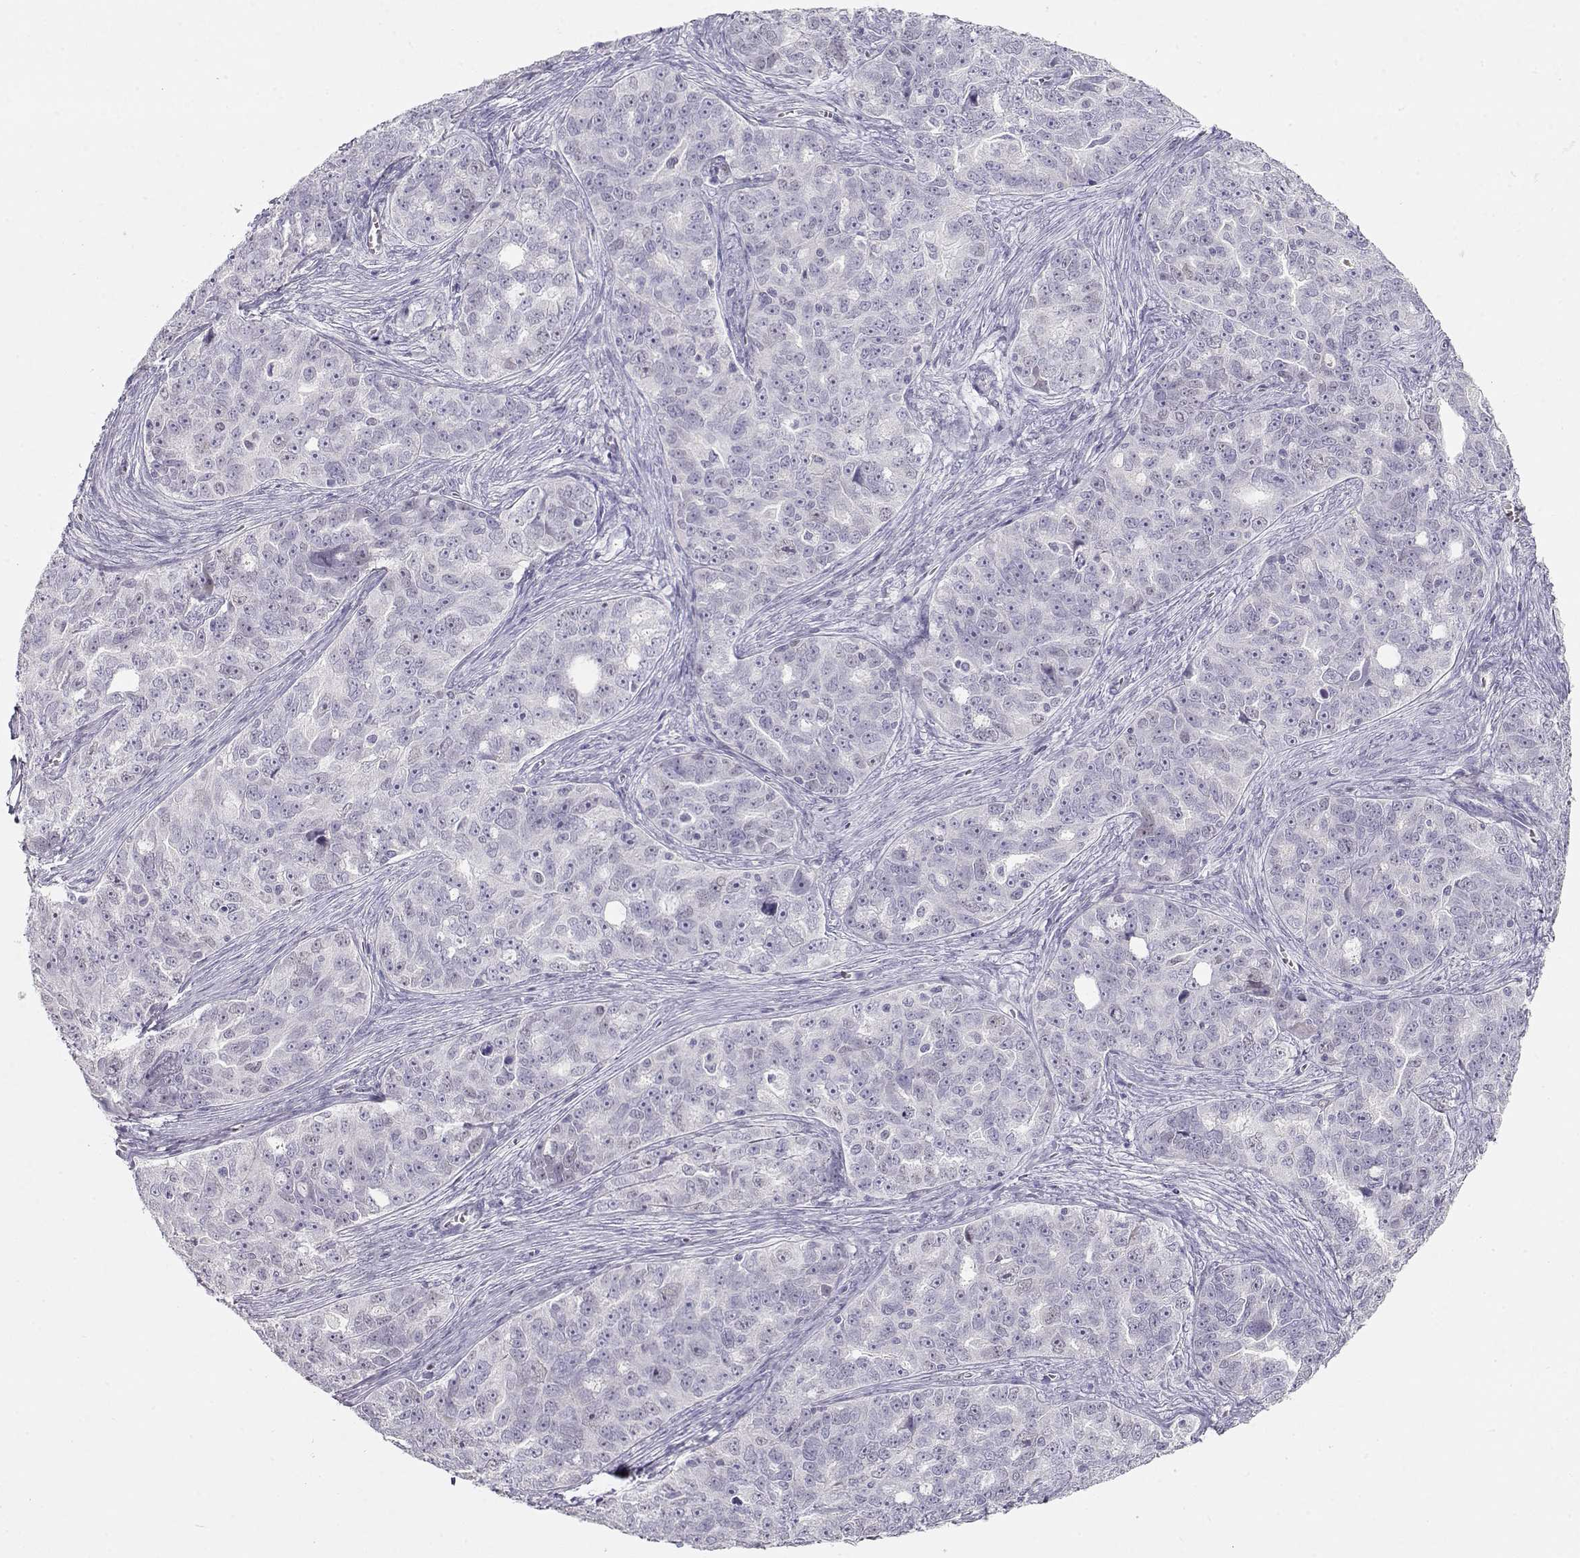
{"staining": {"intensity": "negative", "quantity": "none", "location": "none"}, "tissue": "ovarian cancer", "cell_type": "Tumor cells", "image_type": "cancer", "snomed": [{"axis": "morphology", "description": "Cystadenocarcinoma, serous, NOS"}, {"axis": "topography", "description": "Ovary"}], "caption": "Protein analysis of ovarian cancer (serous cystadenocarcinoma) shows no significant expression in tumor cells. The staining was performed using DAB to visualize the protein expression in brown, while the nuclei were stained in blue with hematoxylin (Magnification: 20x).", "gene": "OPN5", "patient": {"sex": "female", "age": 51}}